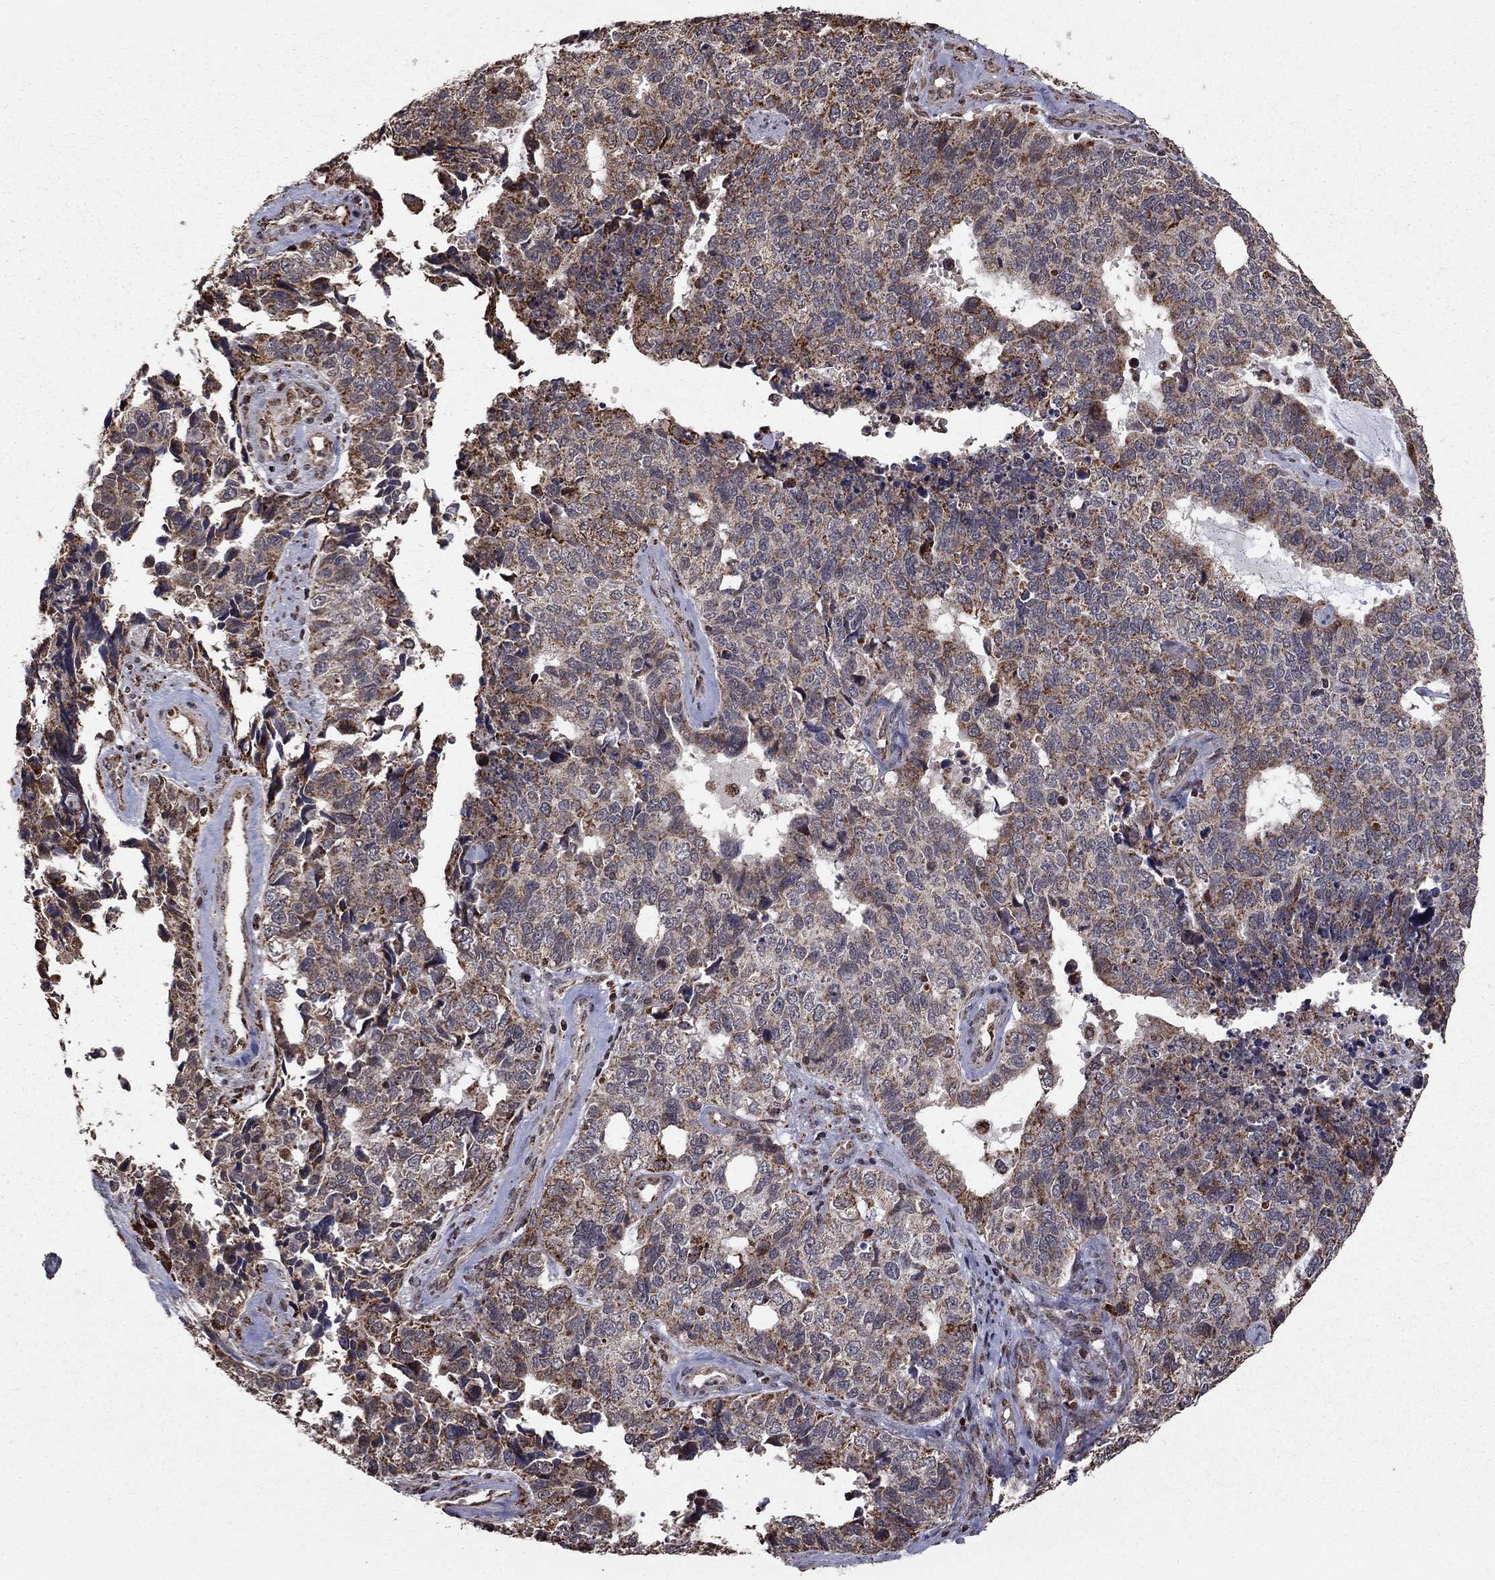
{"staining": {"intensity": "moderate", "quantity": "25%-75%", "location": "cytoplasmic/membranous"}, "tissue": "cervical cancer", "cell_type": "Tumor cells", "image_type": "cancer", "snomed": [{"axis": "morphology", "description": "Squamous cell carcinoma, NOS"}, {"axis": "topography", "description": "Cervix"}], "caption": "The immunohistochemical stain shows moderate cytoplasmic/membranous staining in tumor cells of cervical cancer tissue.", "gene": "ACOT13", "patient": {"sex": "female", "age": 63}}